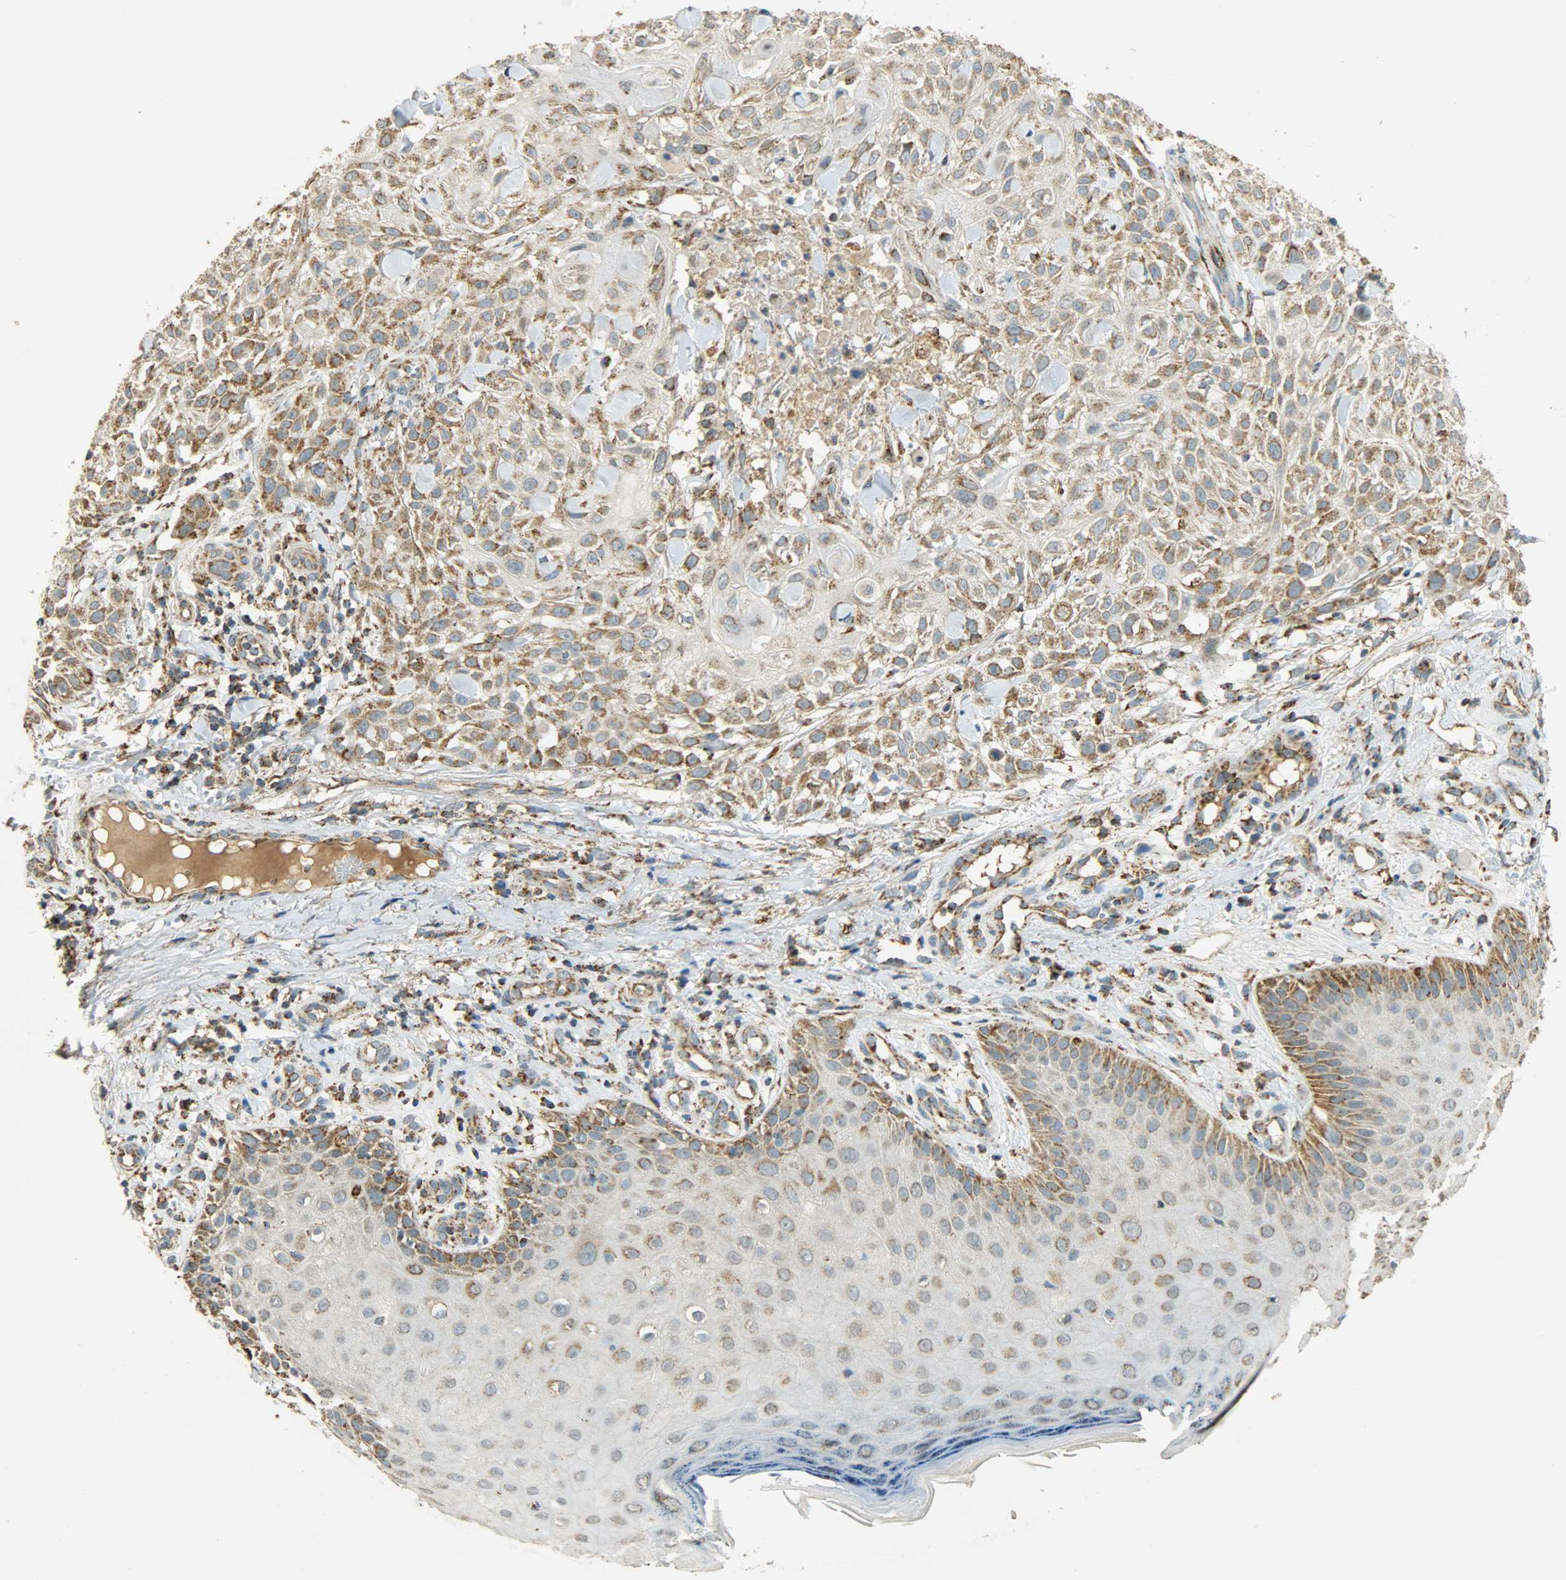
{"staining": {"intensity": "weak", "quantity": ">75%", "location": "cytoplasmic/membranous"}, "tissue": "skin cancer", "cell_type": "Tumor cells", "image_type": "cancer", "snomed": [{"axis": "morphology", "description": "Squamous cell carcinoma, NOS"}, {"axis": "topography", "description": "Skin"}], "caption": "Protein expression by immunohistochemistry (IHC) displays weak cytoplasmic/membranous expression in about >75% of tumor cells in skin cancer.", "gene": "HDHD5", "patient": {"sex": "female", "age": 42}}